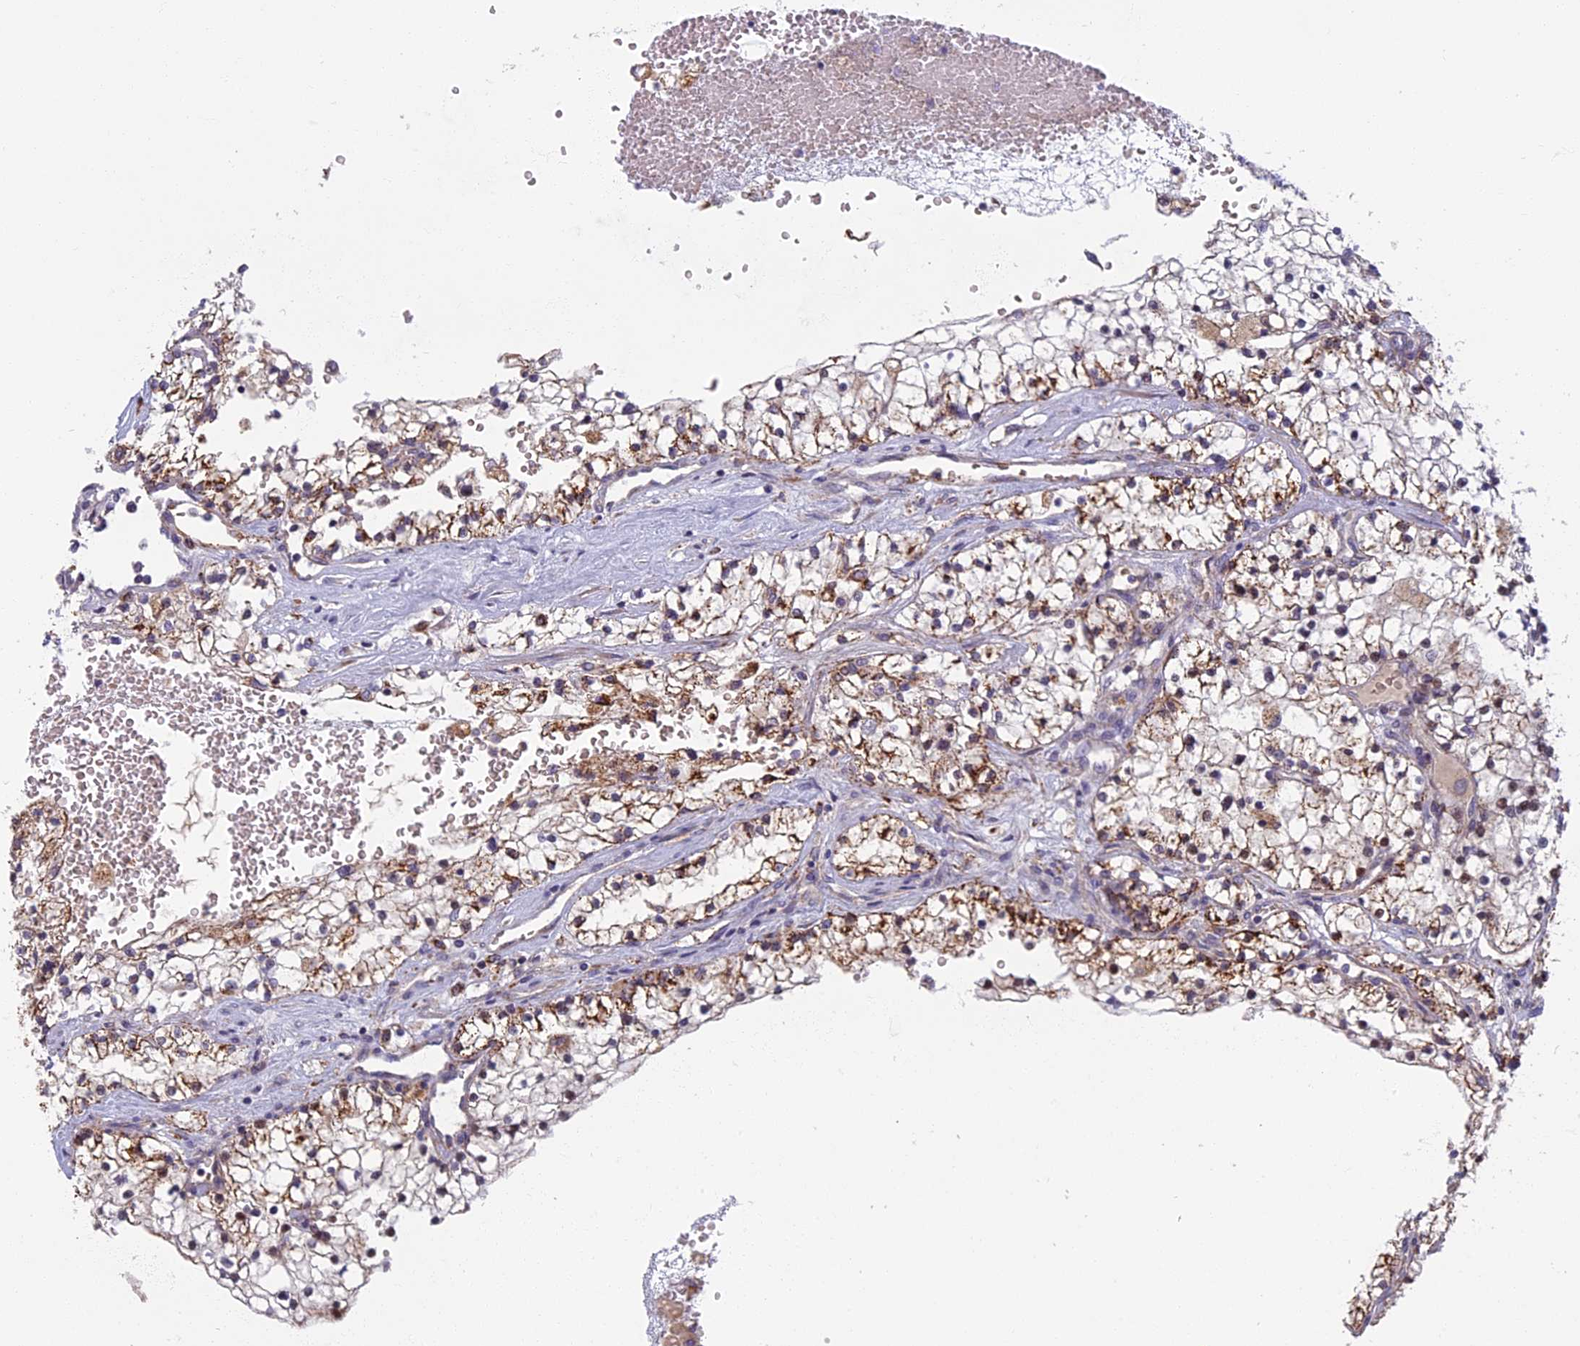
{"staining": {"intensity": "moderate", "quantity": ">75%", "location": "cytoplasmic/membranous"}, "tissue": "renal cancer", "cell_type": "Tumor cells", "image_type": "cancer", "snomed": [{"axis": "morphology", "description": "Normal tissue, NOS"}, {"axis": "morphology", "description": "Adenocarcinoma, NOS"}, {"axis": "topography", "description": "Kidney"}], "caption": "IHC staining of adenocarcinoma (renal), which displays medium levels of moderate cytoplasmic/membranous expression in approximately >75% of tumor cells indicating moderate cytoplasmic/membranous protein staining. The staining was performed using DAB (3,3'-diaminobenzidine) (brown) for protein detection and nuclei were counterstained in hematoxylin (blue).", "gene": "SEMA7A", "patient": {"sex": "male", "age": 68}}